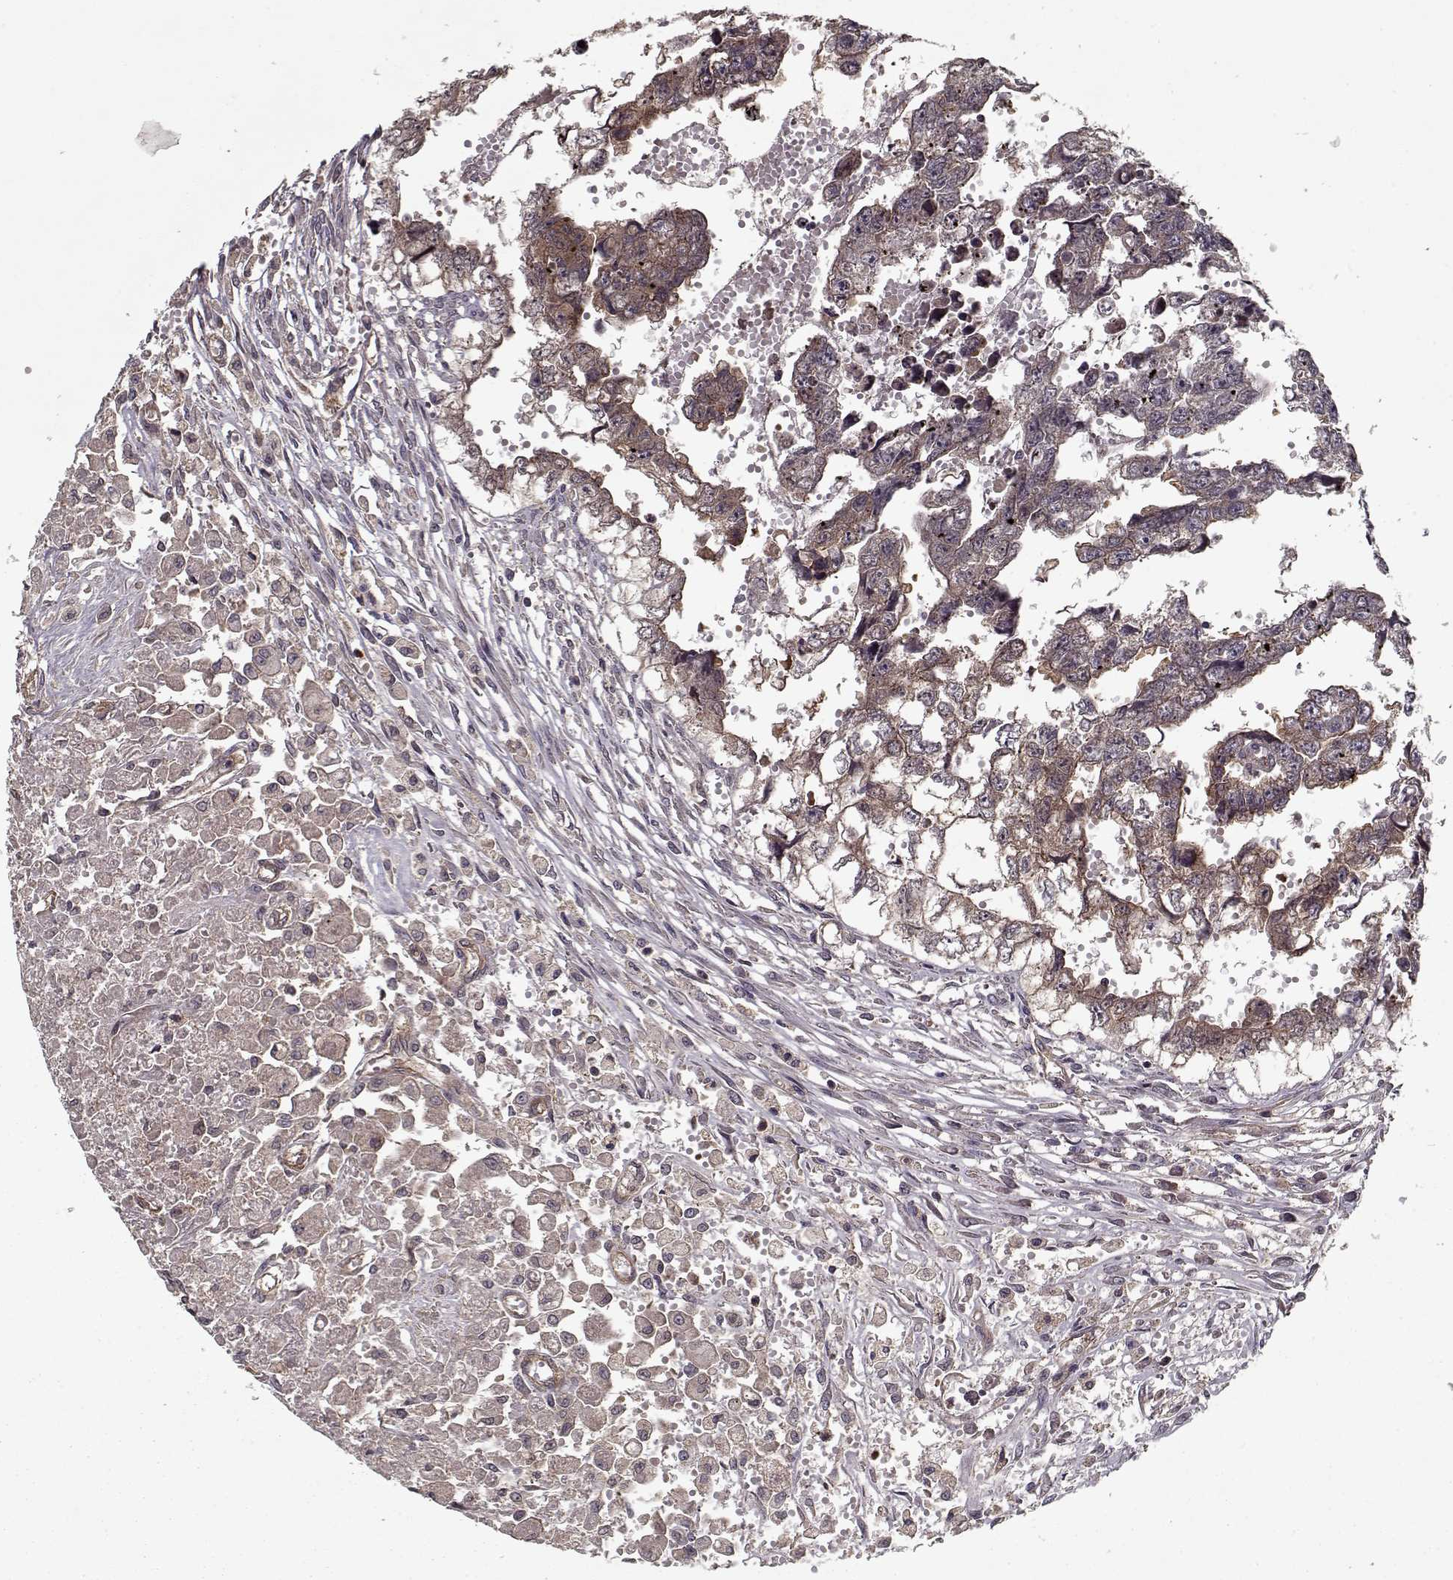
{"staining": {"intensity": "moderate", "quantity": "<25%", "location": "cytoplasmic/membranous"}, "tissue": "testis cancer", "cell_type": "Tumor cells", "image_type": "cancer", "snomed": [{"axis": "morphology", "description": "Carcinoma, Embryonal, NOS"}, {"axis": "morphology", "description": "Teratoma, malignant, NOS"}, {"axis": "topography", "description": "Testis"}], "caption": "Approximately <25% of tumor cells in human testis cancer exhibit moderate cytoplasmic/membranous protein positivity as visualized by brown immunohistochemical staining.", "gene": "PPP1R12A", "patient": {"sex": "male", "age": 44}}